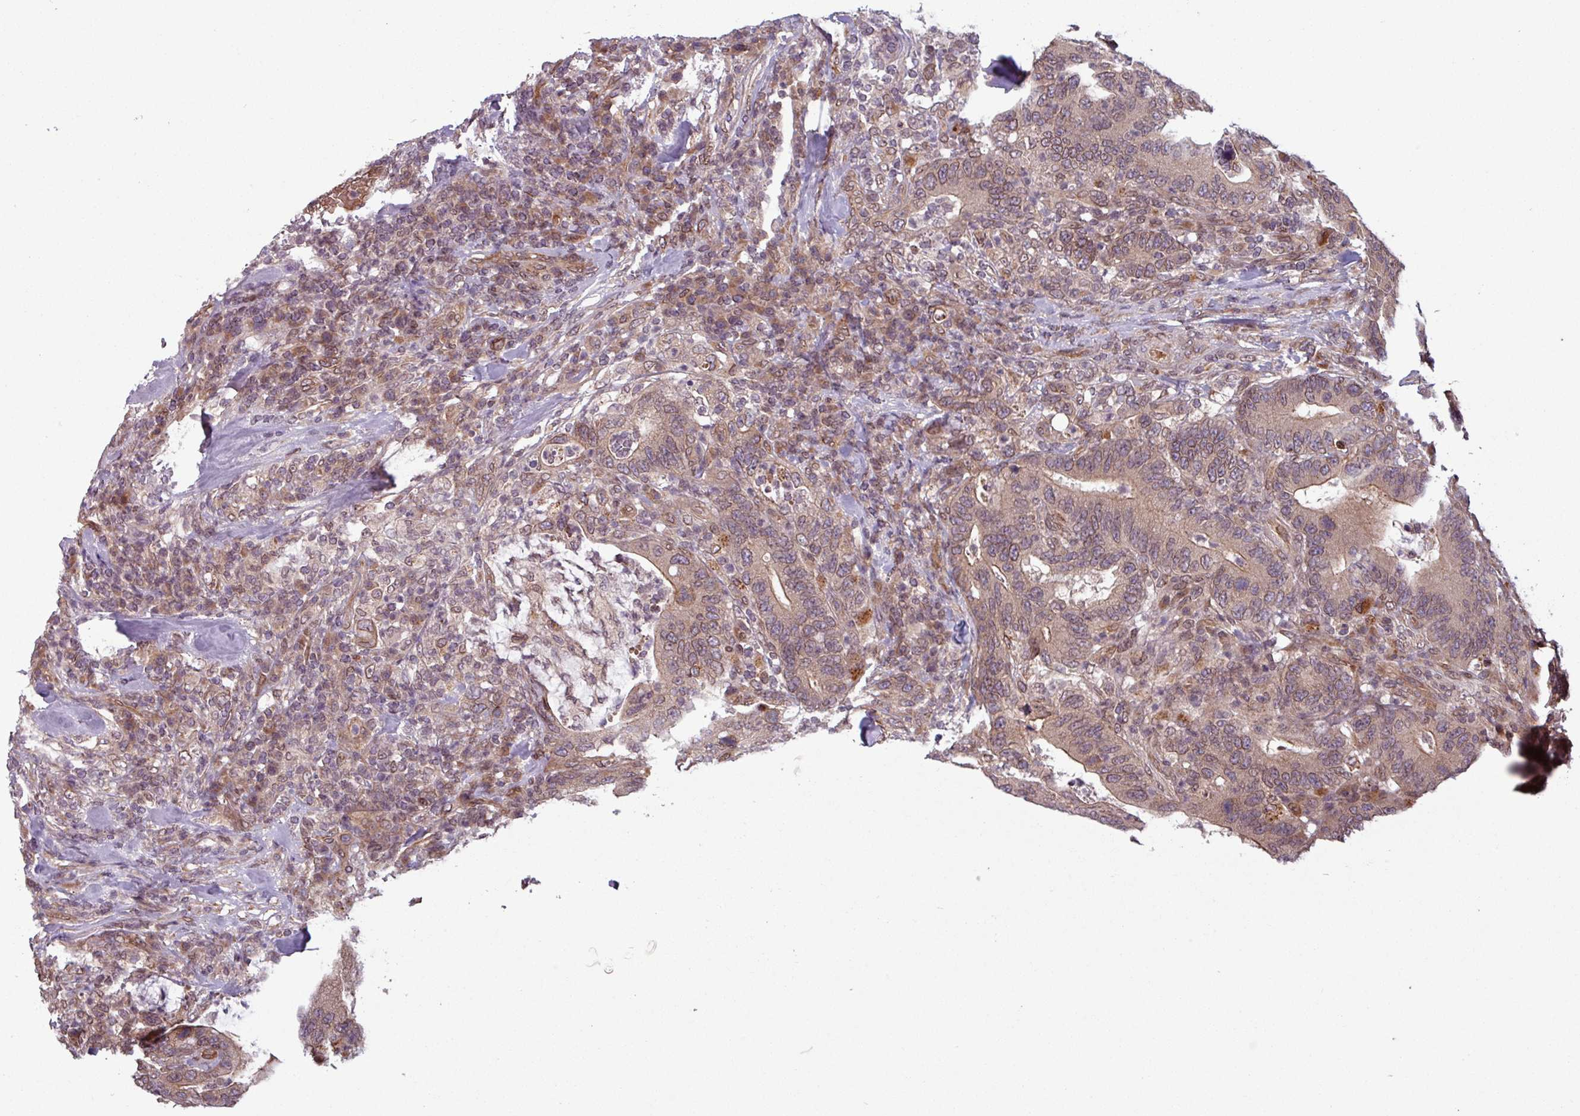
{"staining": {"intensity": "moderate", "quantity": ">75%", "location": "cytoplasmic/membranous"}, "tissue": "colorectal cancer", "cell_type": "Tumor cells", "image_type": "cancer", "snomed": [{"axis": "morphology", "description": "Adenocarcinoma, NOS"}, {"axis": "topography", "description": "Colon"}], "caption": "Colorectal cancer (adenocarcinoma) tissue reveals moderate cytoplasmic/membranous expression in about >75% of tumor cells", "gene": "RBM4B", "patient": {"sex": "female", "age": 66}}